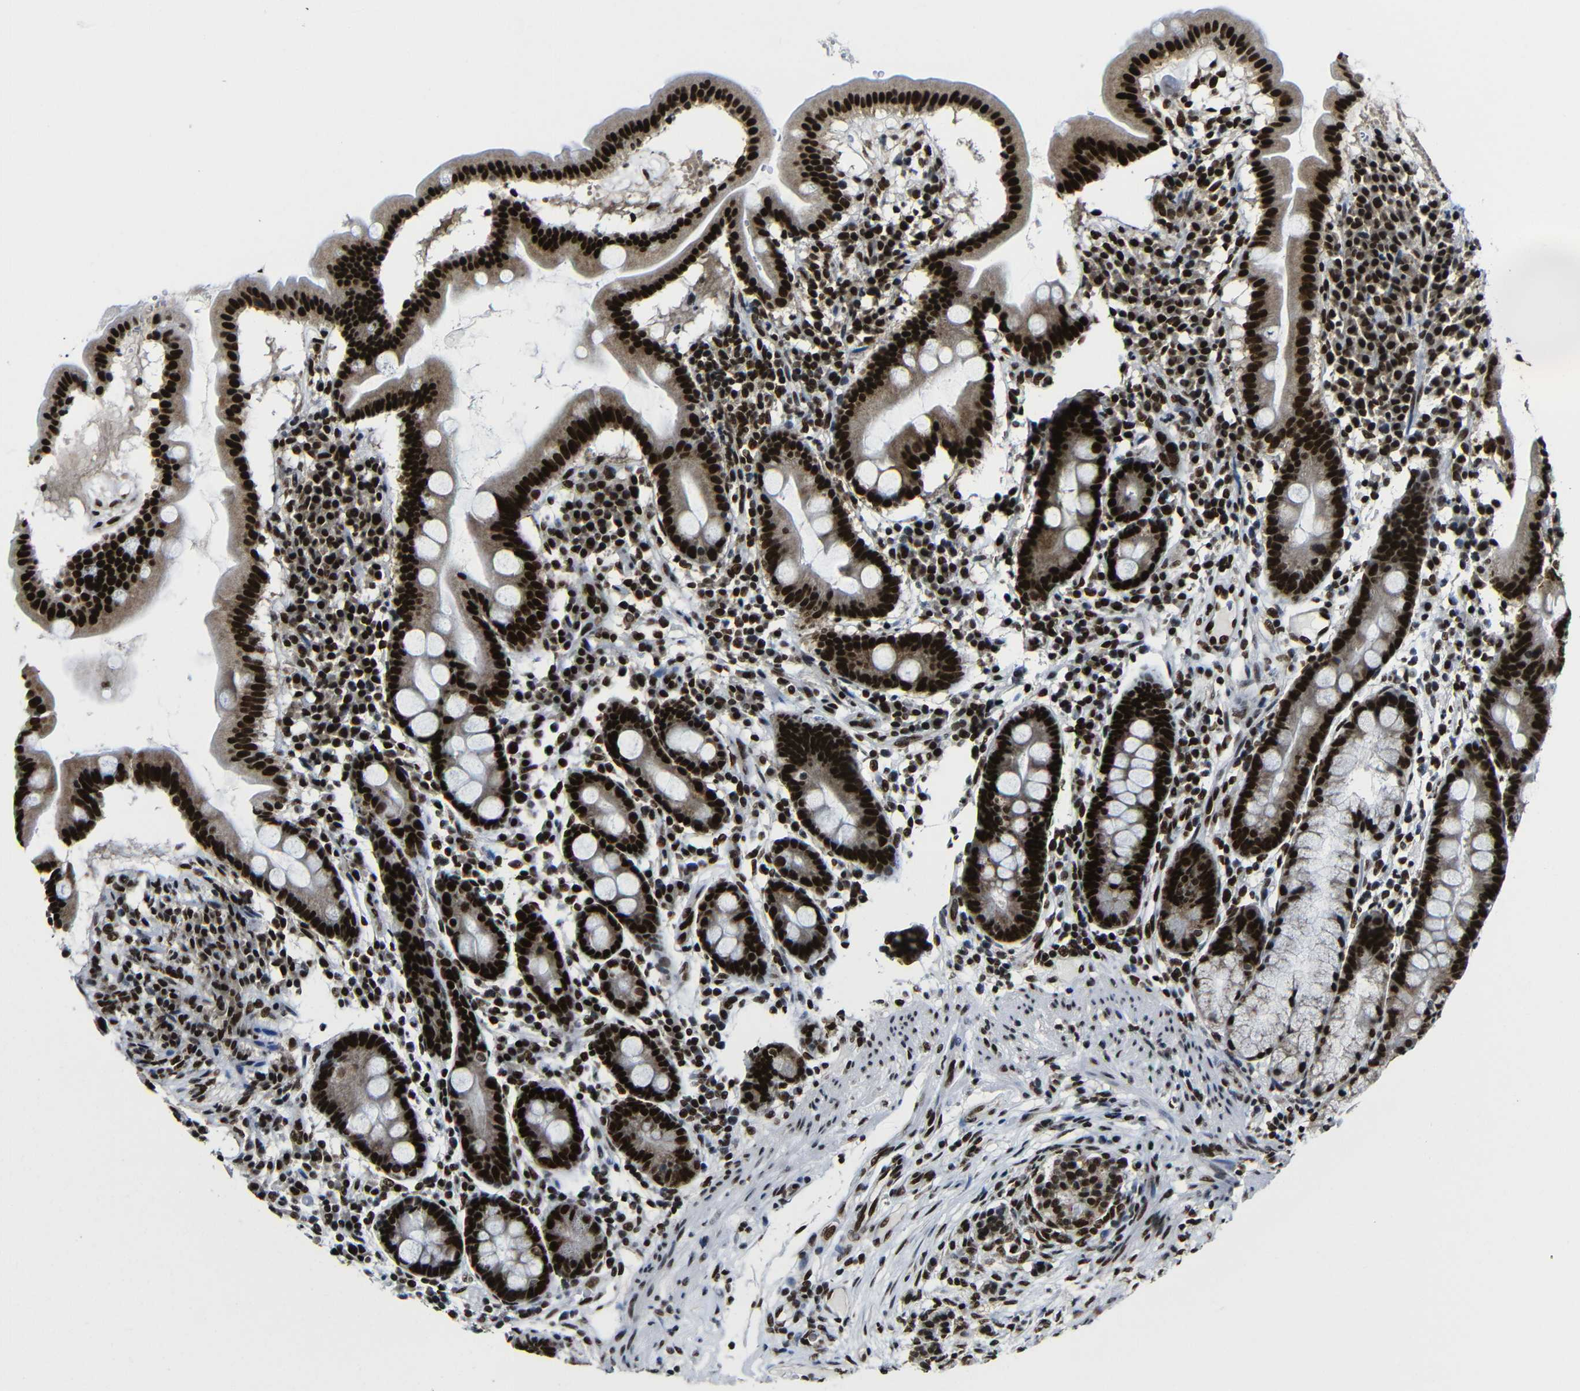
{"staining": {"intensity": "strong", "quantity": ">75%", "location": "nuclear"}, "tissue": "duodenum", "cell_type": "Glandular cells", "image_type": "normal", "snomed": [{"axis": "morphology", "description": "Normal tissue, NOS"}, {"axis": "topography", "description": "Duodenum"}], "caption": "IHC photomicrograph of unremarkable human duodenum stained for a protein (brown), which reveals high levels of strong nuclear positivity in about >75% of glandular cells.", "gene": "PTBP1", "patient": {"sex": "male", "age": 50}}